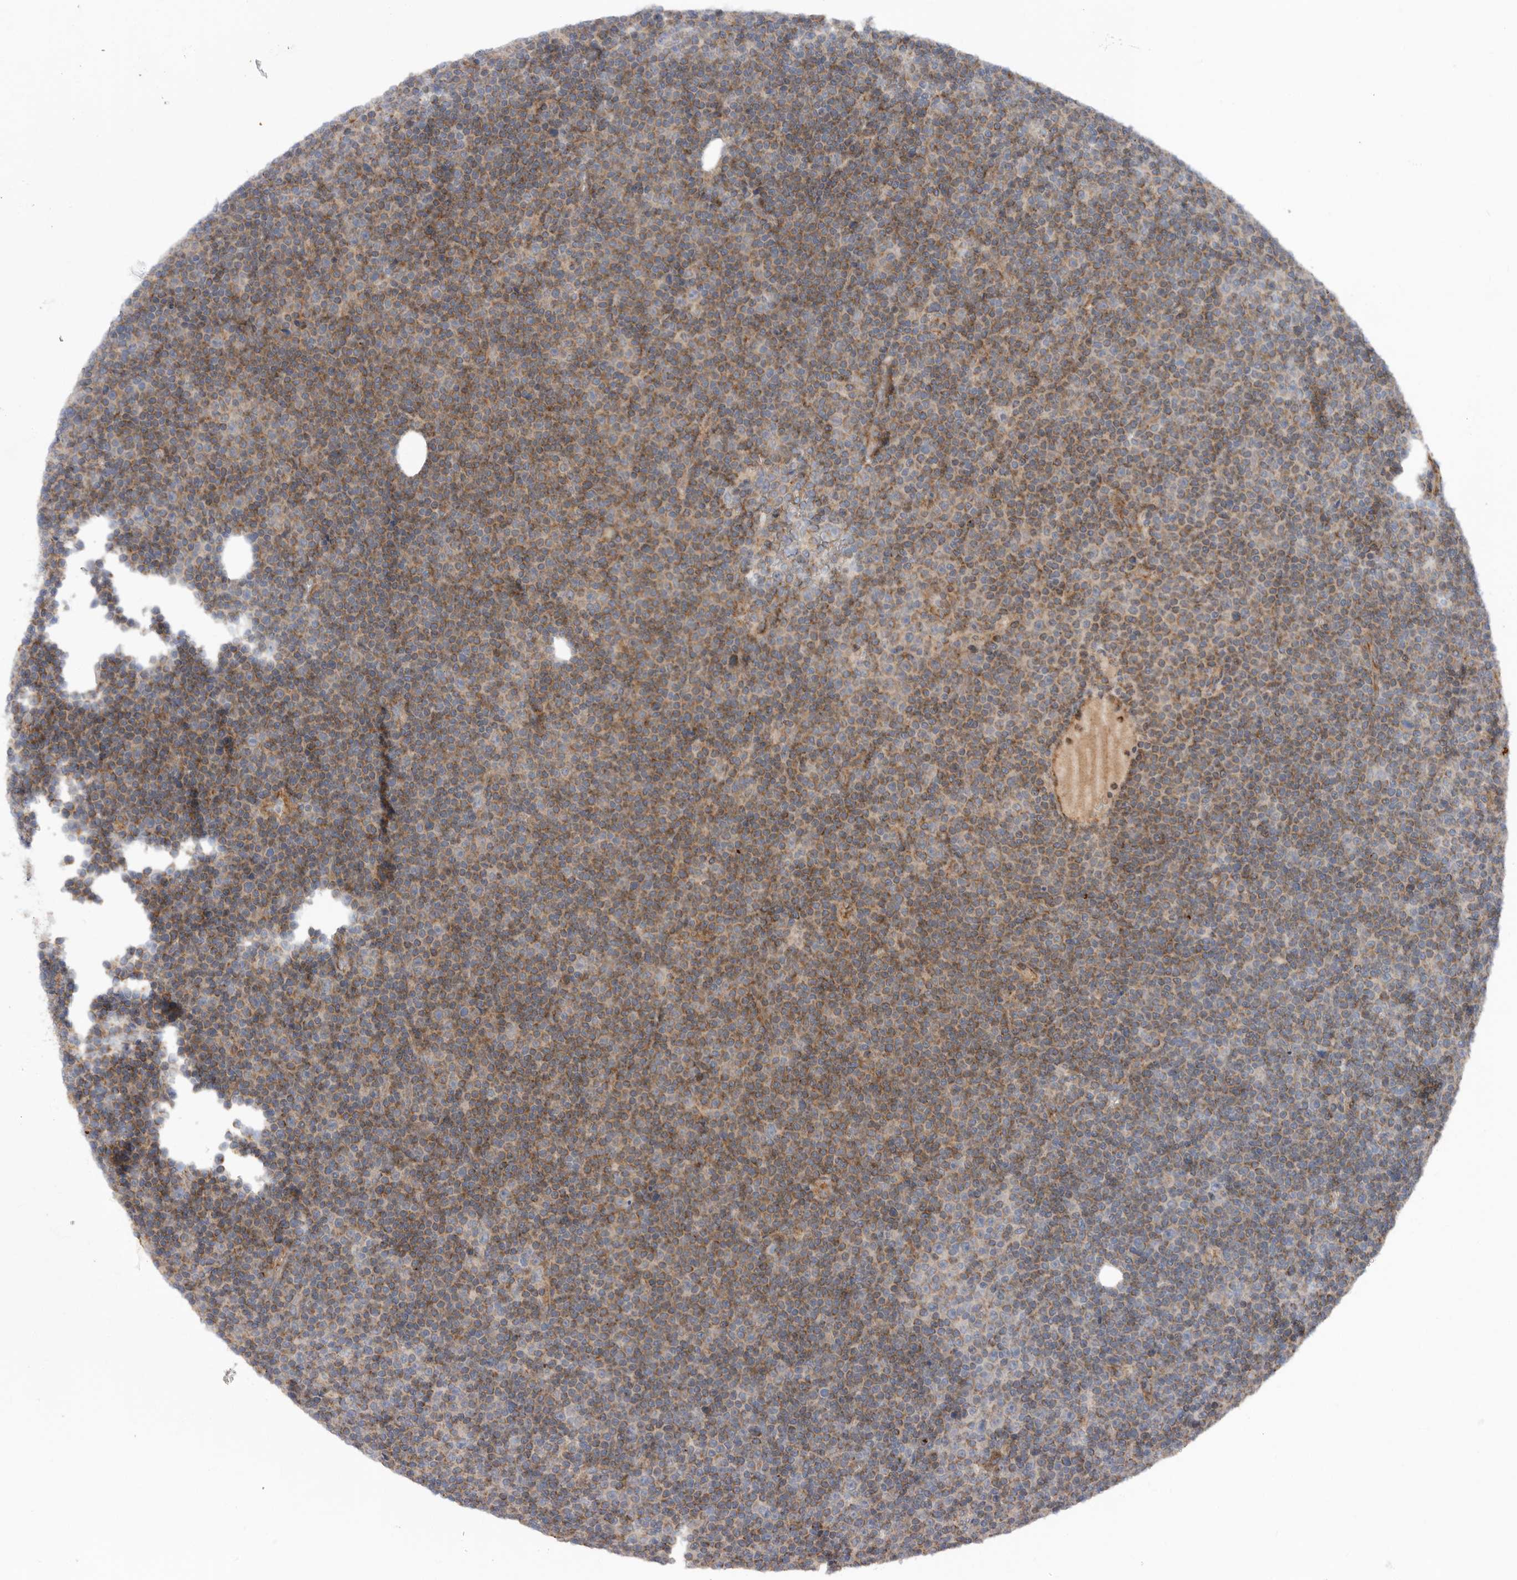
{"staining": {"intensity": "moderate", "quantity": "25%-75%", "location": "cytoplasmic/membranous"}, "tissue": "lymphoma", "cell_type": "Tumor cells", "image_type": "cancer", "snomed": [{"axis": "morphology", "description": "Malignant lymphoma, non-Hodgkin's type, Low grade"}, {"axis": "topography", "description": "Lymph node"}], "caption": "IHC (DAB) staining of human malignant lymphoma, non-Hodgkin's type (low-grade) demonstrates moderate cytoplasmic/membranous protein staining in about 25%-75% of tumor cells.", "gene": "MTFR1L", "patient": {"sex": "female", "age": 67}}